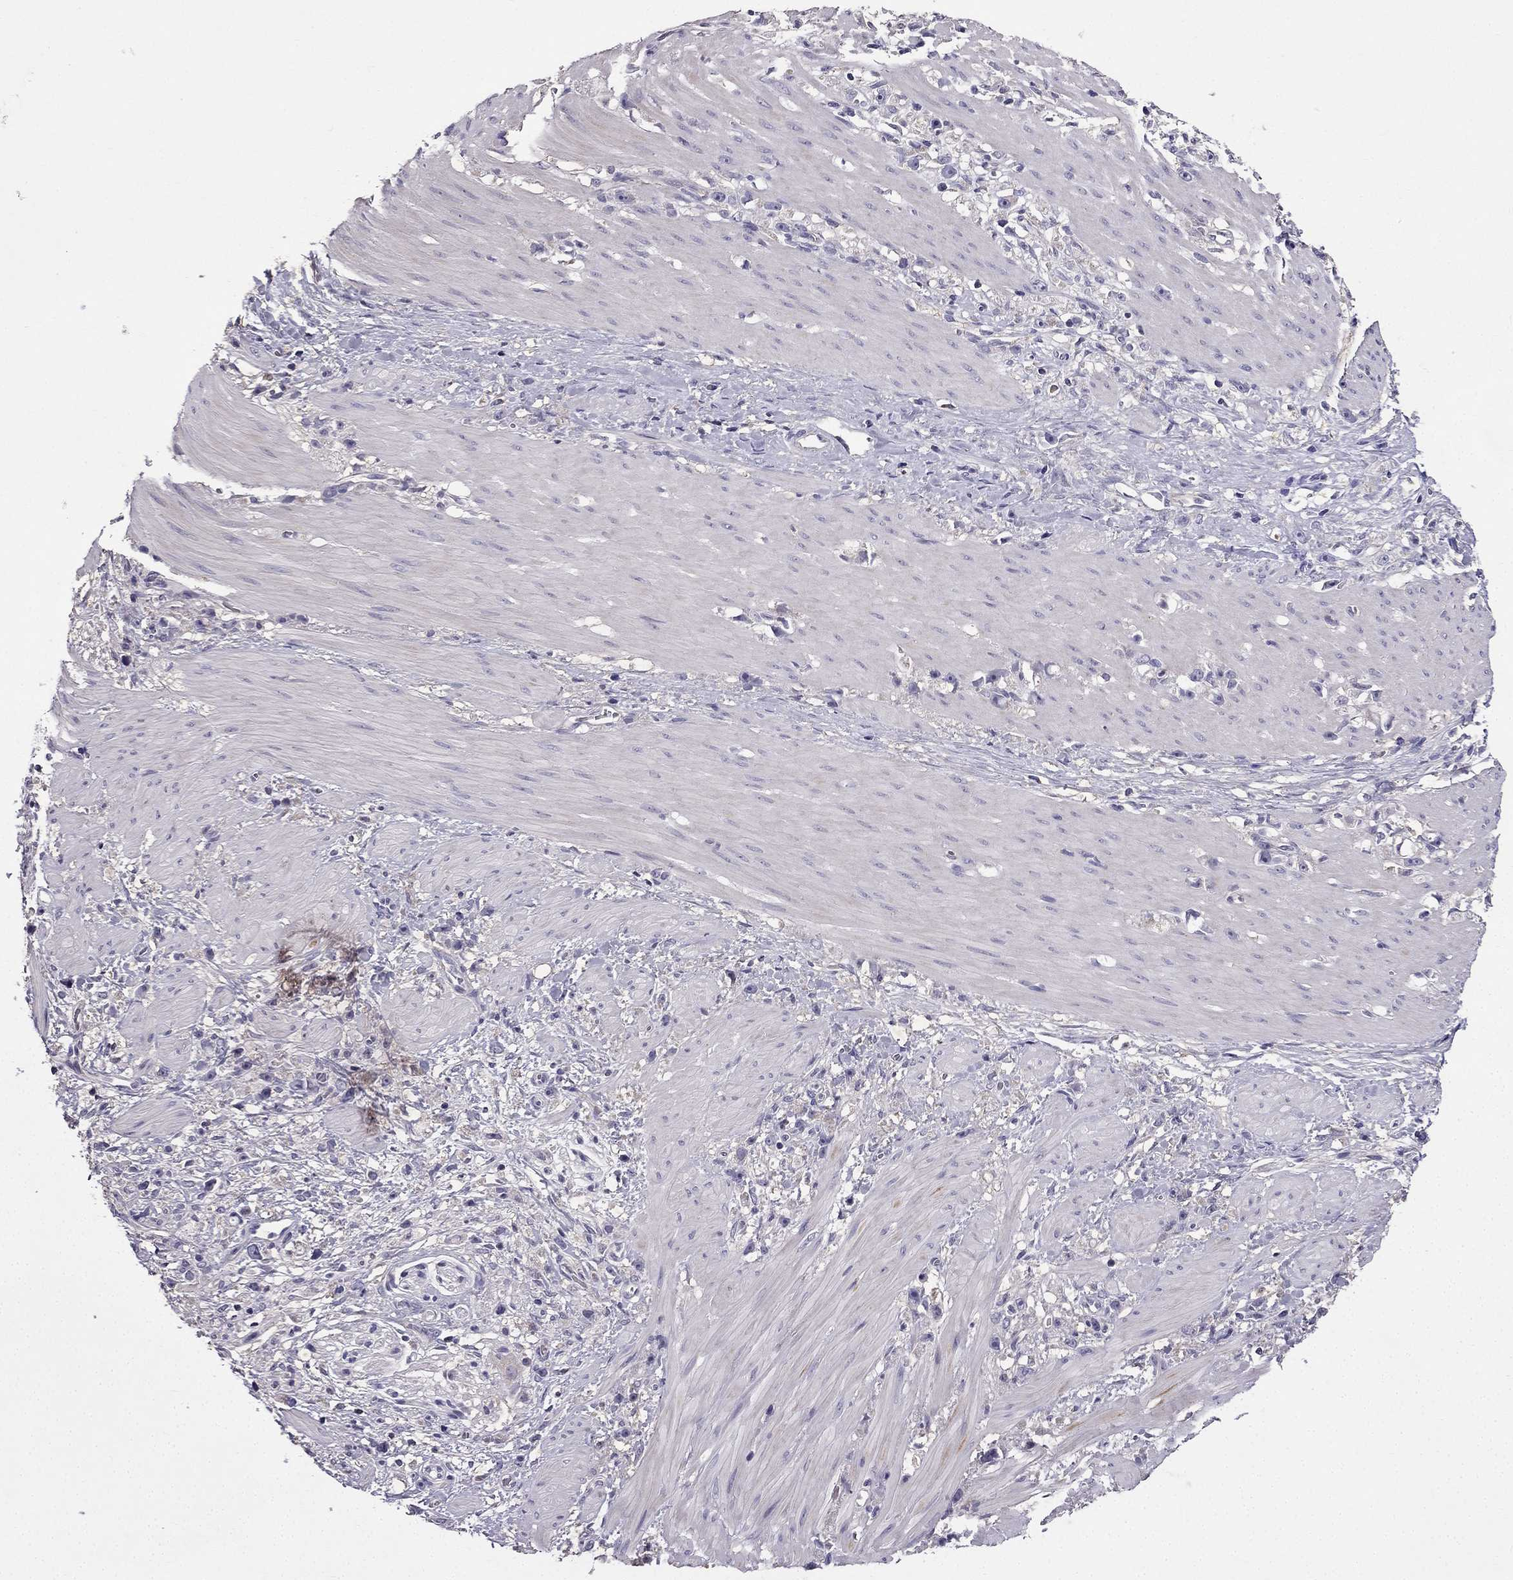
{"staining": {"intensity": "negative", "quantity": "none", "location": "none"}, "tissue": "stomach cancer", "cell_type": "Tumor cells", "image_type": "cancer", "snomed": [{"axis": "morphology", "description": "Adenocarcinoma, NOS"}, {"axis": "topography", "description": "Stomach"}], "caption": "Immunohistochemical staining of human stomach cancer (adenocarcinoma) reveals no significant expression in tumor cells.", "gene": "SLC6A2", "patient": {"sex": "female", "age": 59}}